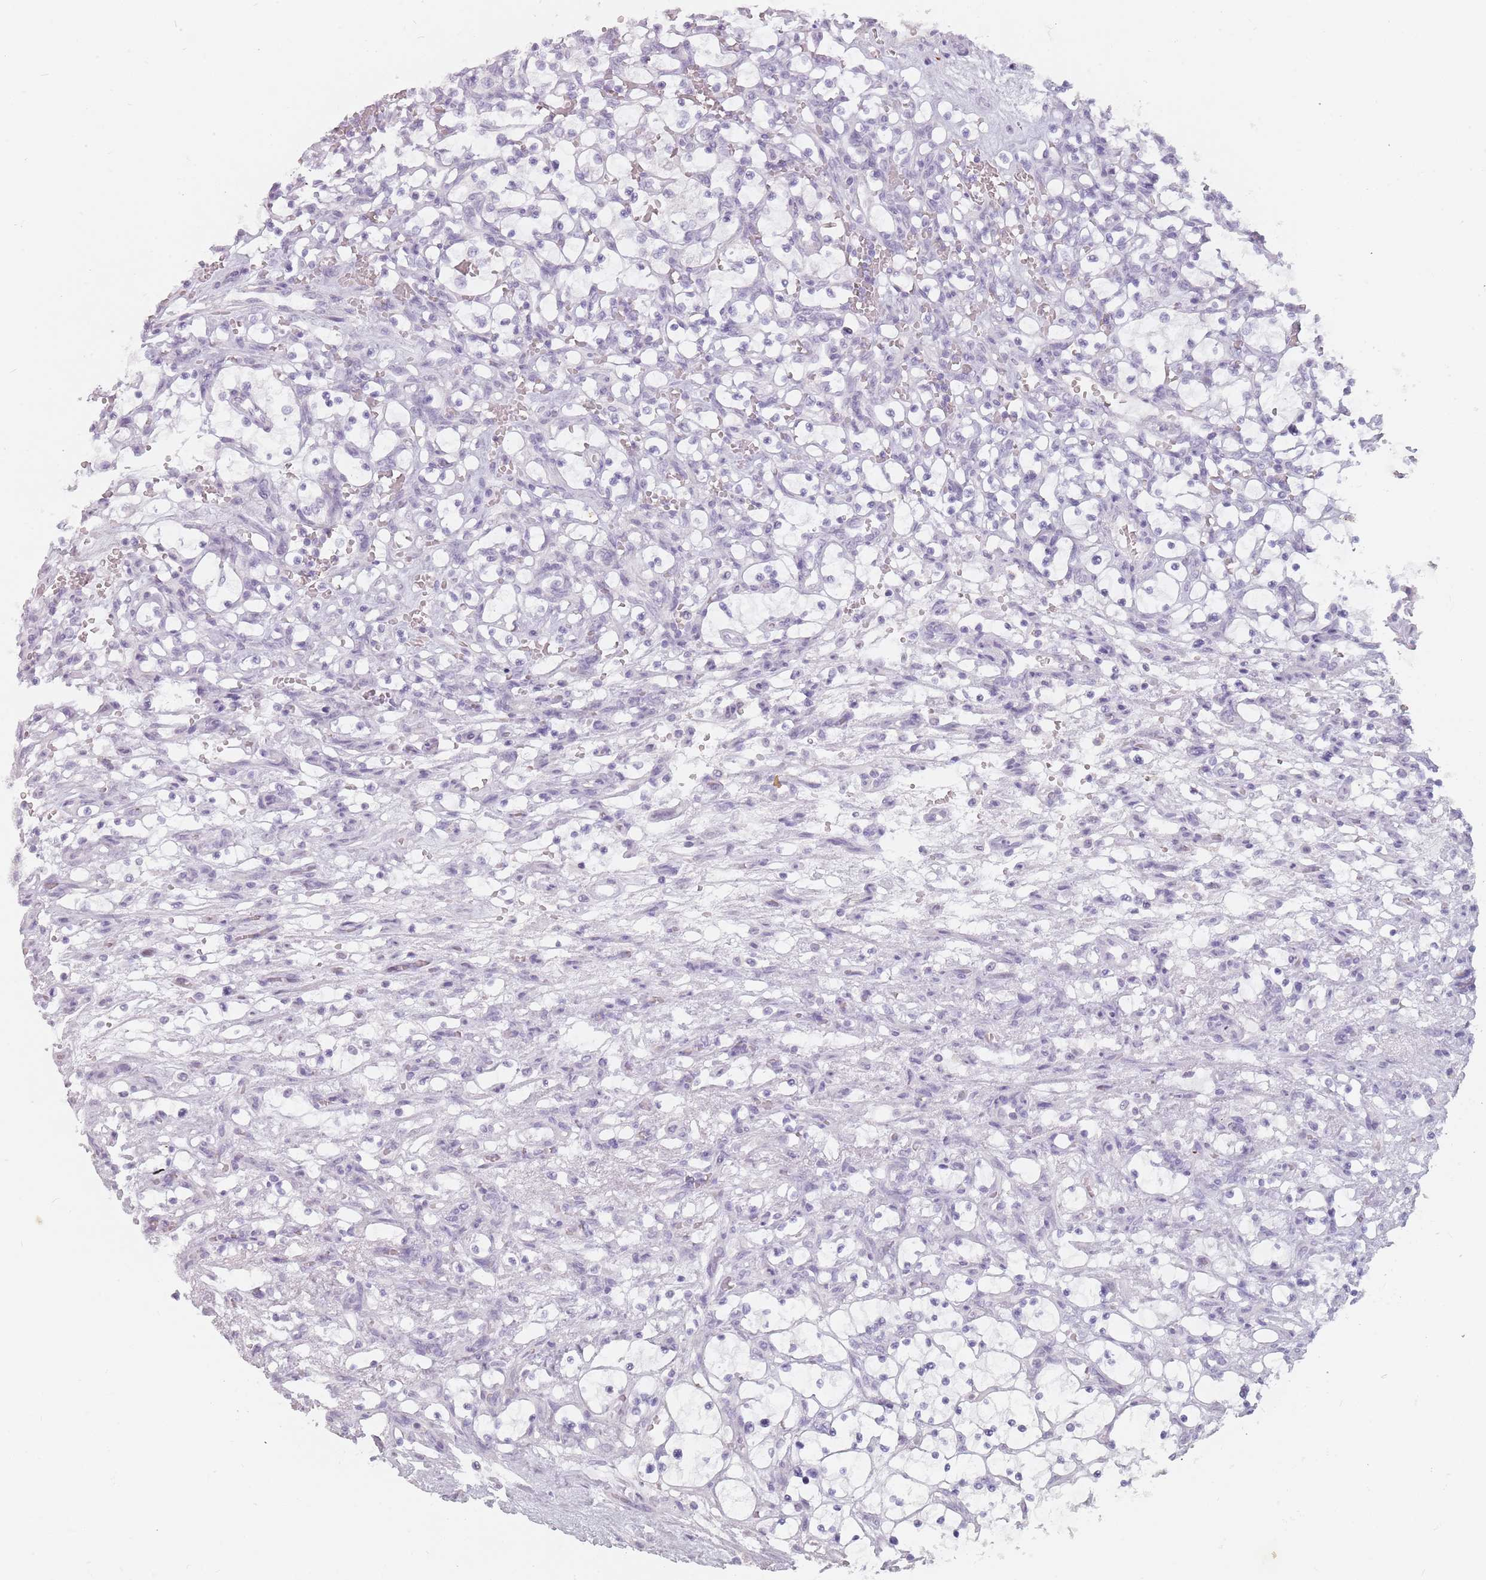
{"staining": {"intensity": "negative", "quantity": "none", "location": "none"}, "tissue": "renal cancer", "cell_type": "Tumor cells", "image_type": "cancer", "snomed": [{"axis": "morphology", "description": "Adenocarcinoma, NOS"}, {"axis": "topography", "description": "Kidney"}], "caption": "Adenocarcinoma (renal) stained for a protein using immunohistochemistry shows no positivity tumor cells.", "gene": "CEP19", "patient": {"sex": "female", "age": 69}}